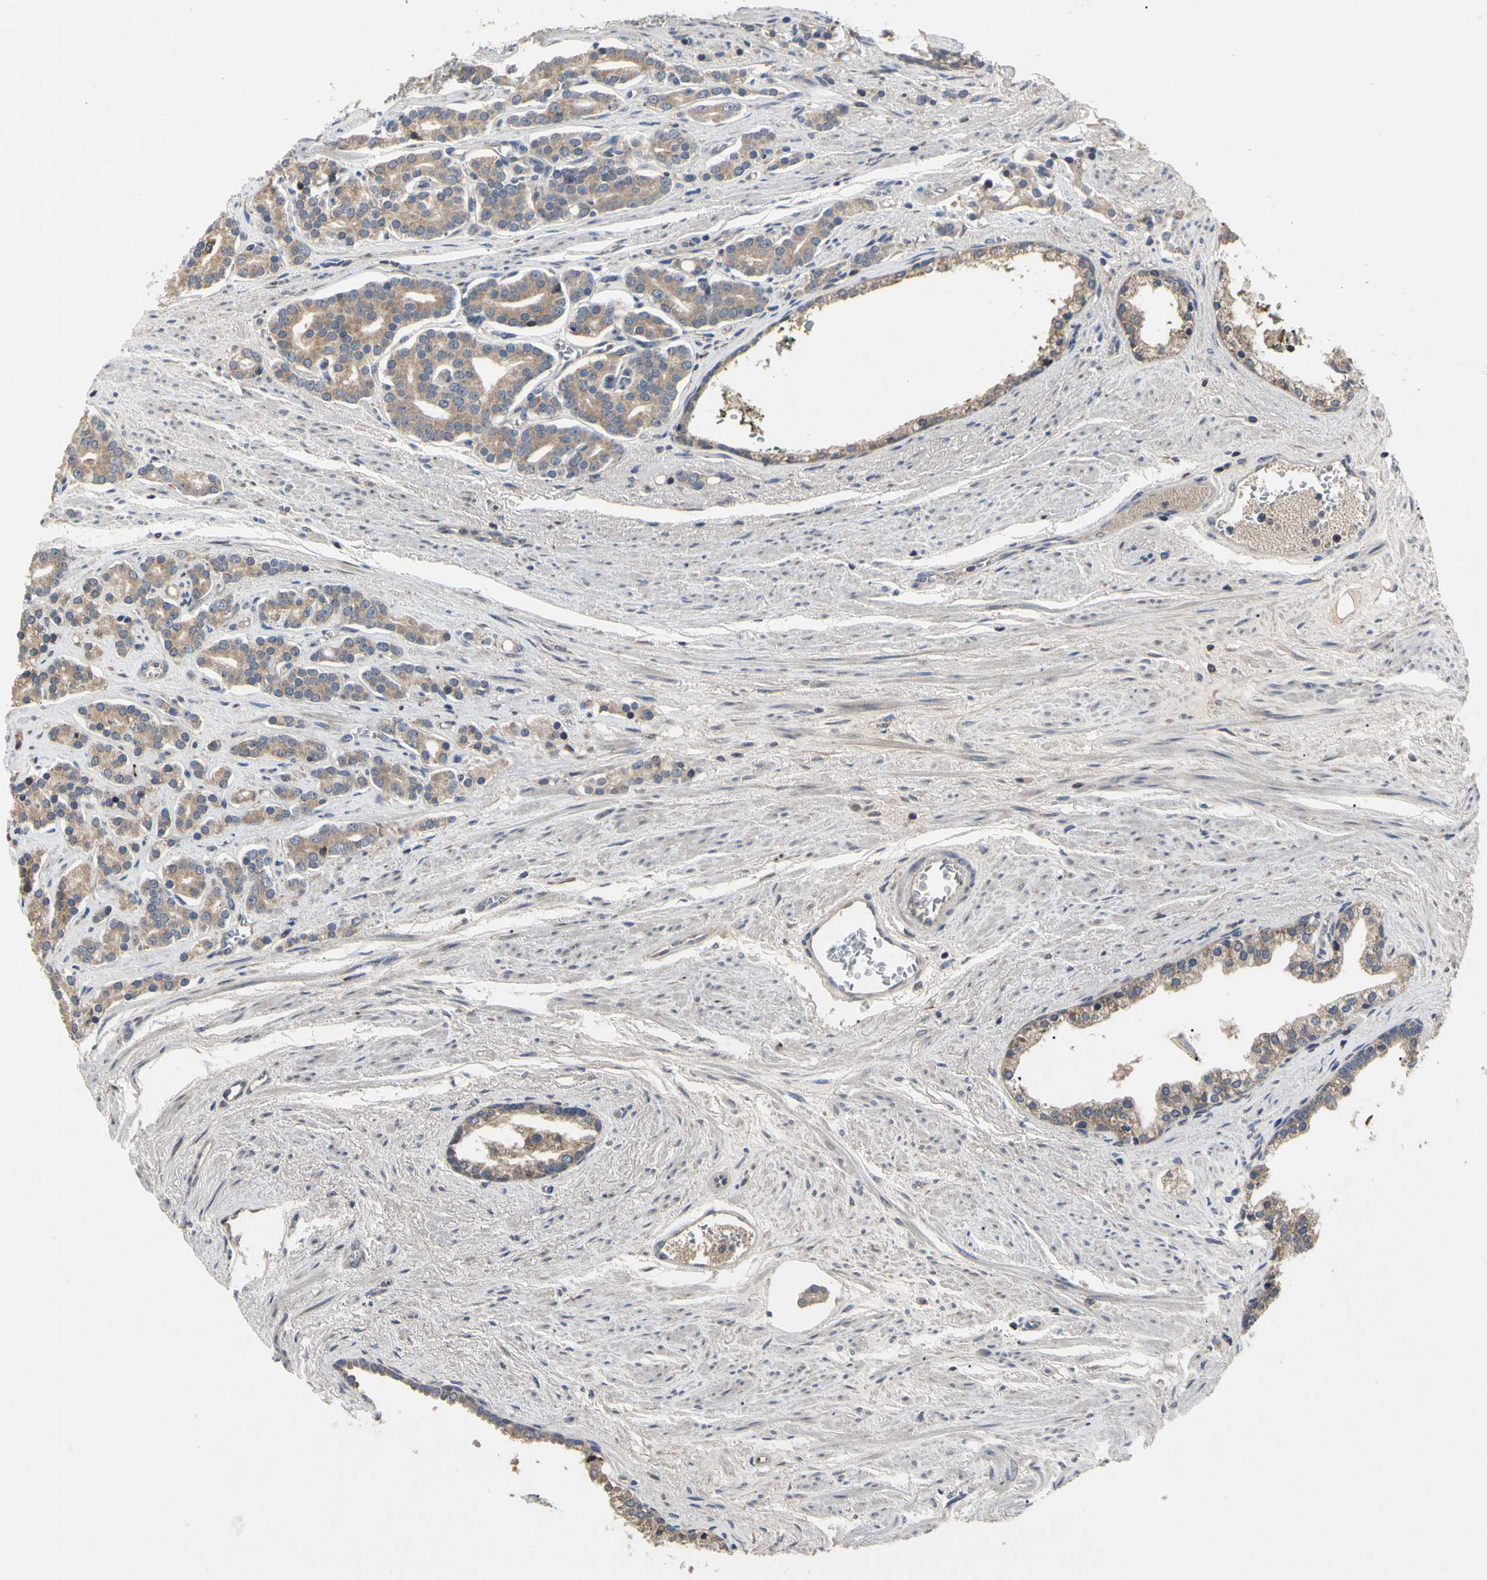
{"staining": {"intensity": "weak", "quantity": ">75%", "location": "cytoplasmic/membranous"}, "tissue": "prostate cancer", "cell_type": "Tumor cells", "image_type": "cancer", "snomed": [{"axis": "morphology", "description": "Adenocarcinoma, Low grade"}, {"axis": "topography", "description": "Prostate"}], "caption": "Immunohistochemical staining of prostate low-grade adenocarcinoma displays low levels of weak cytoplasmic/membranous protein positivity in approximately >75% of tumor cells. The staining was performed using DAB, with brown indicating positive protein expression. Nuclei are stained blue with hematoxylin.", "gene": "MMEL1", "patient": {"sex": "male", "age": 63}}